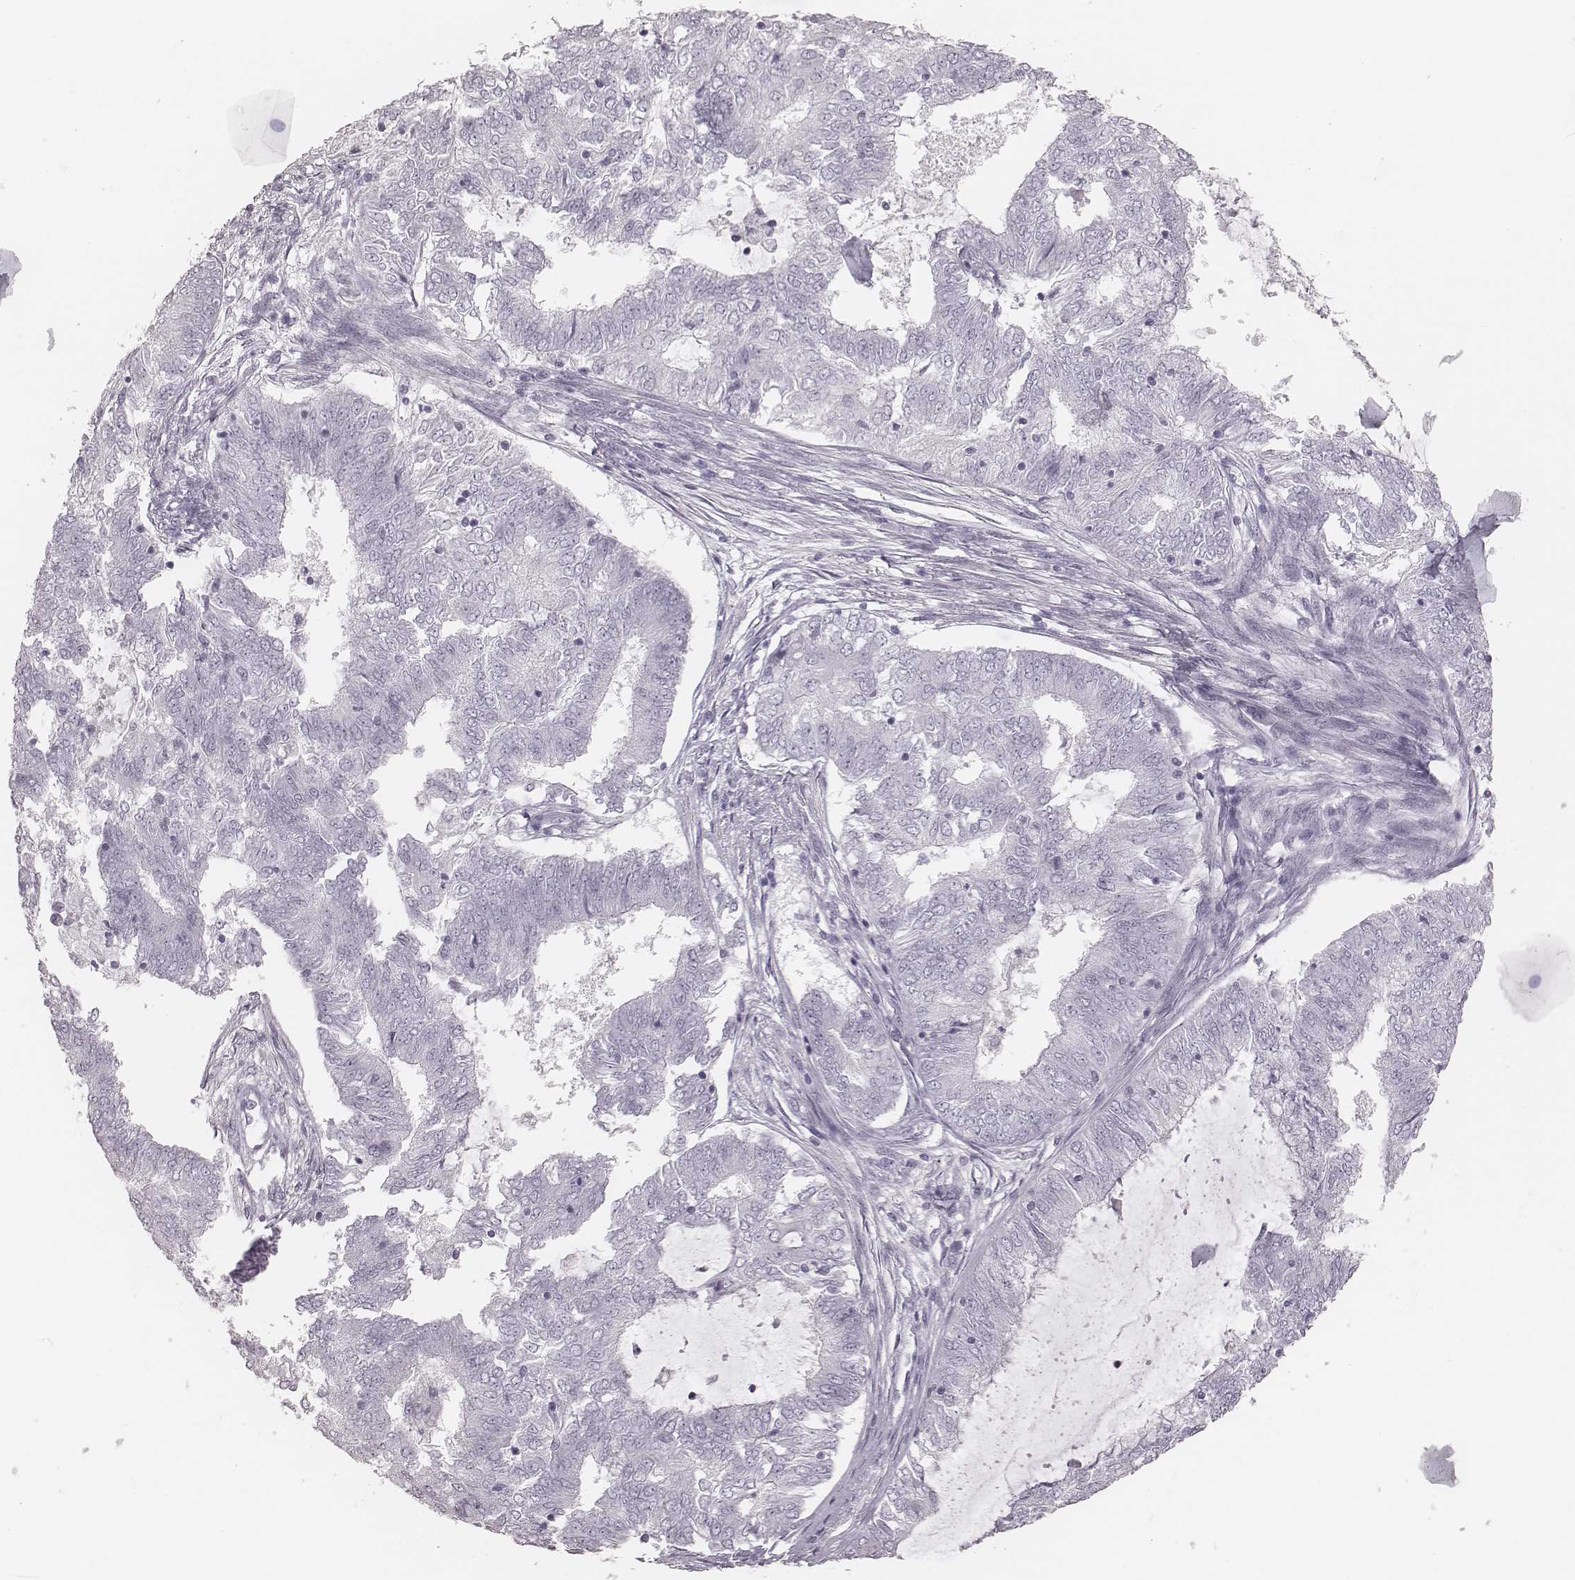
{"staining": {"intensity": "negative", "quantity": "none", "location": "none"}, "tissue": "endometrial cancer", "cell_type": "Tumor cells", "image_type": "cancer", "snomed": [{"axis": "morphology", "description": "Adenocarcinoma, NOS"}, {"axis": "topography", "description": "Endometrium"}], "caption": "High power microscopy histopathology image of an immunohistochemistry (IHC) micrograph of endometrial cancer (adenocarcinoma), revealing no significant staining in tumor cells.", "gene": "MSX1", "patient": {"sex": "female", "age": 62}}